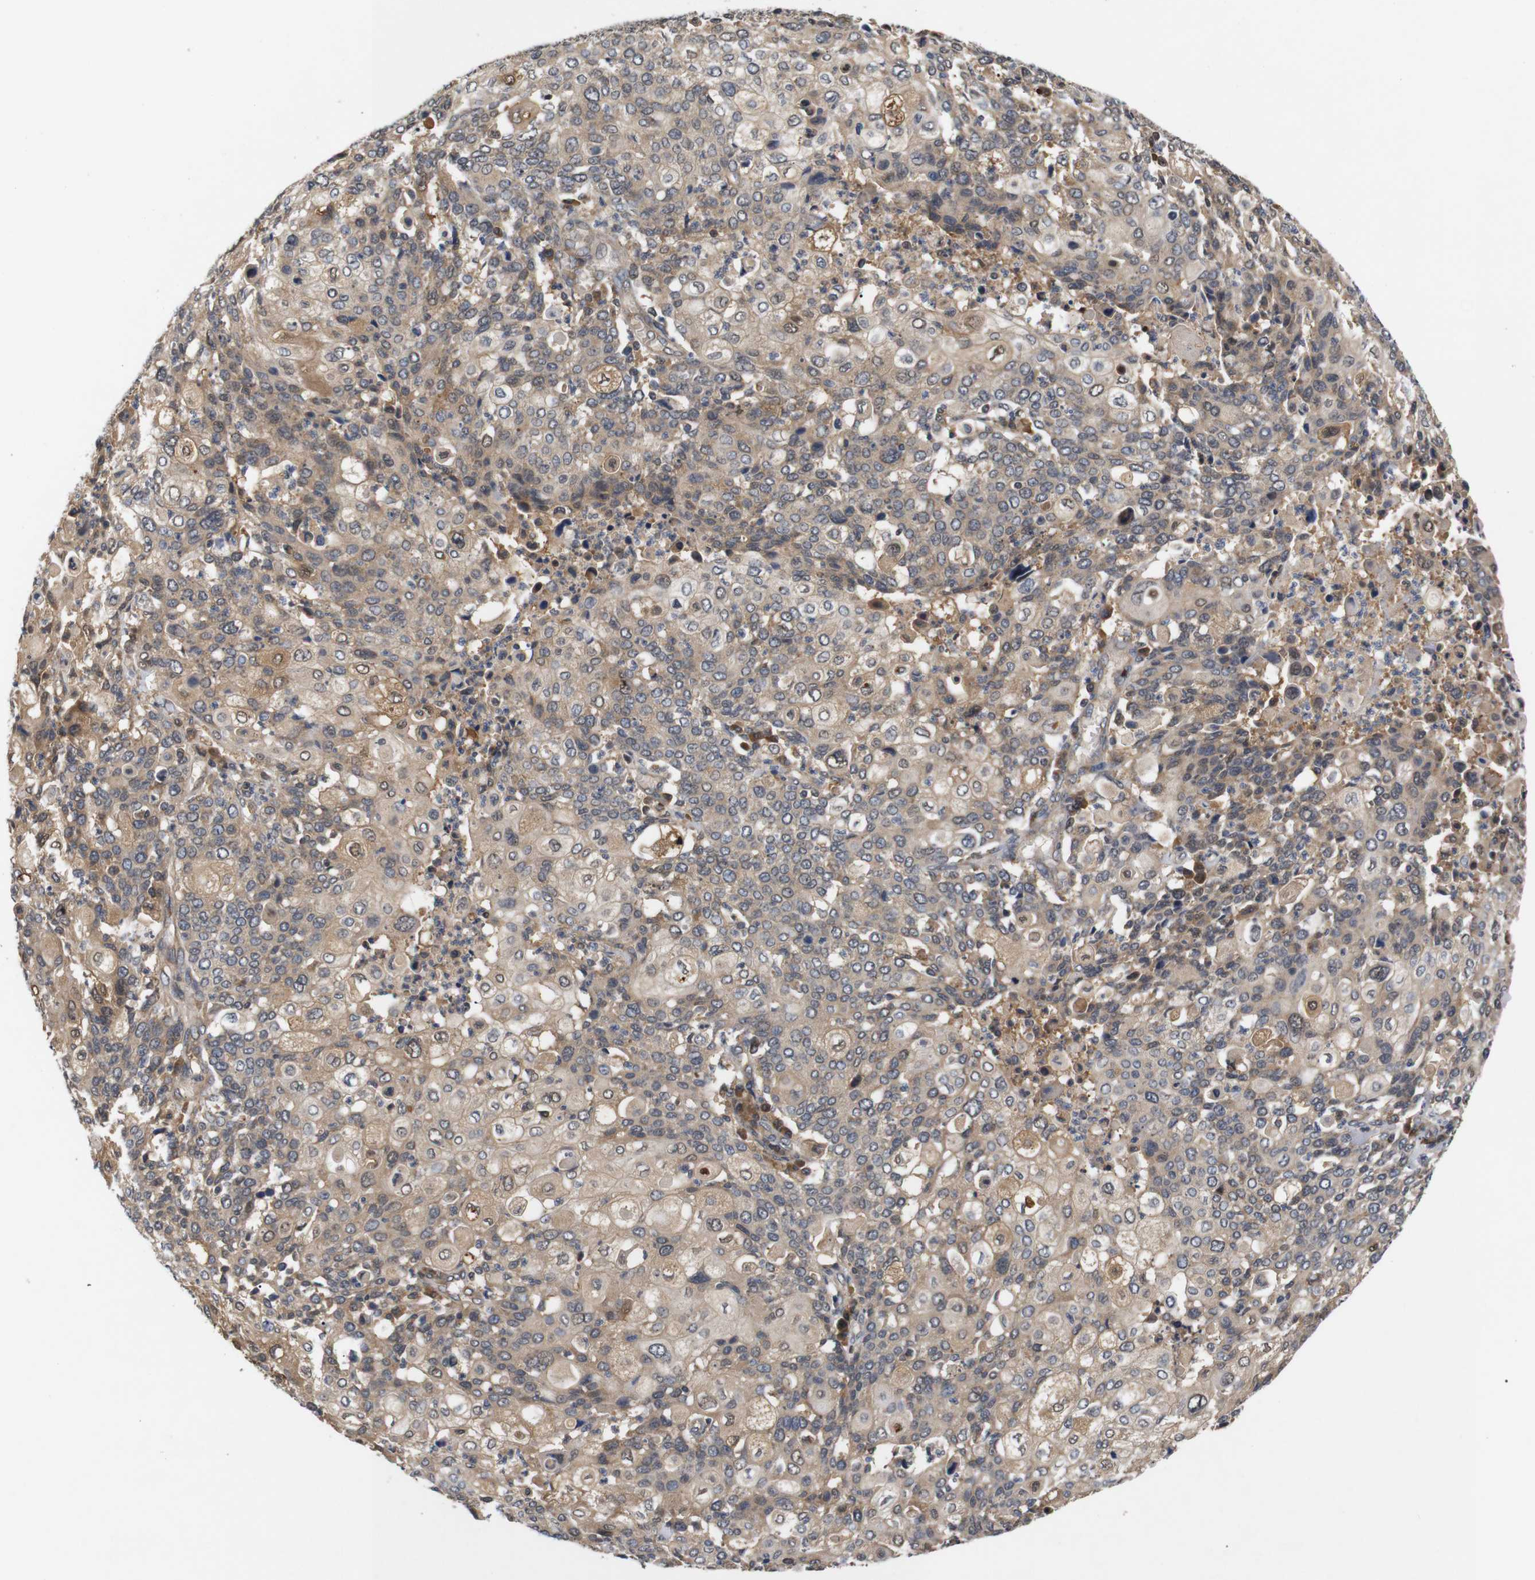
{"staining": {"intensity": "moderate", "quantity": ">75%", "location": "cytoplasmic/membranous"}, "tissue": "cervical cancer", "cell_type": "Tumor cells", "image_type": "cancer", "snomed": [{"axis": "morphology", "description": "Squamous cell carcinoma, NOS"}, {"axis": "topography", "description": "Cervix"}], "caption": "A high-resolution histopathology image shows IHC staining of cervical cancer, which shows moderate cytoplasmic/membranous staining in about >75% of tumor cells.", "gene": "RIPK1", "patient": {"sex": "female", "age": 40}}